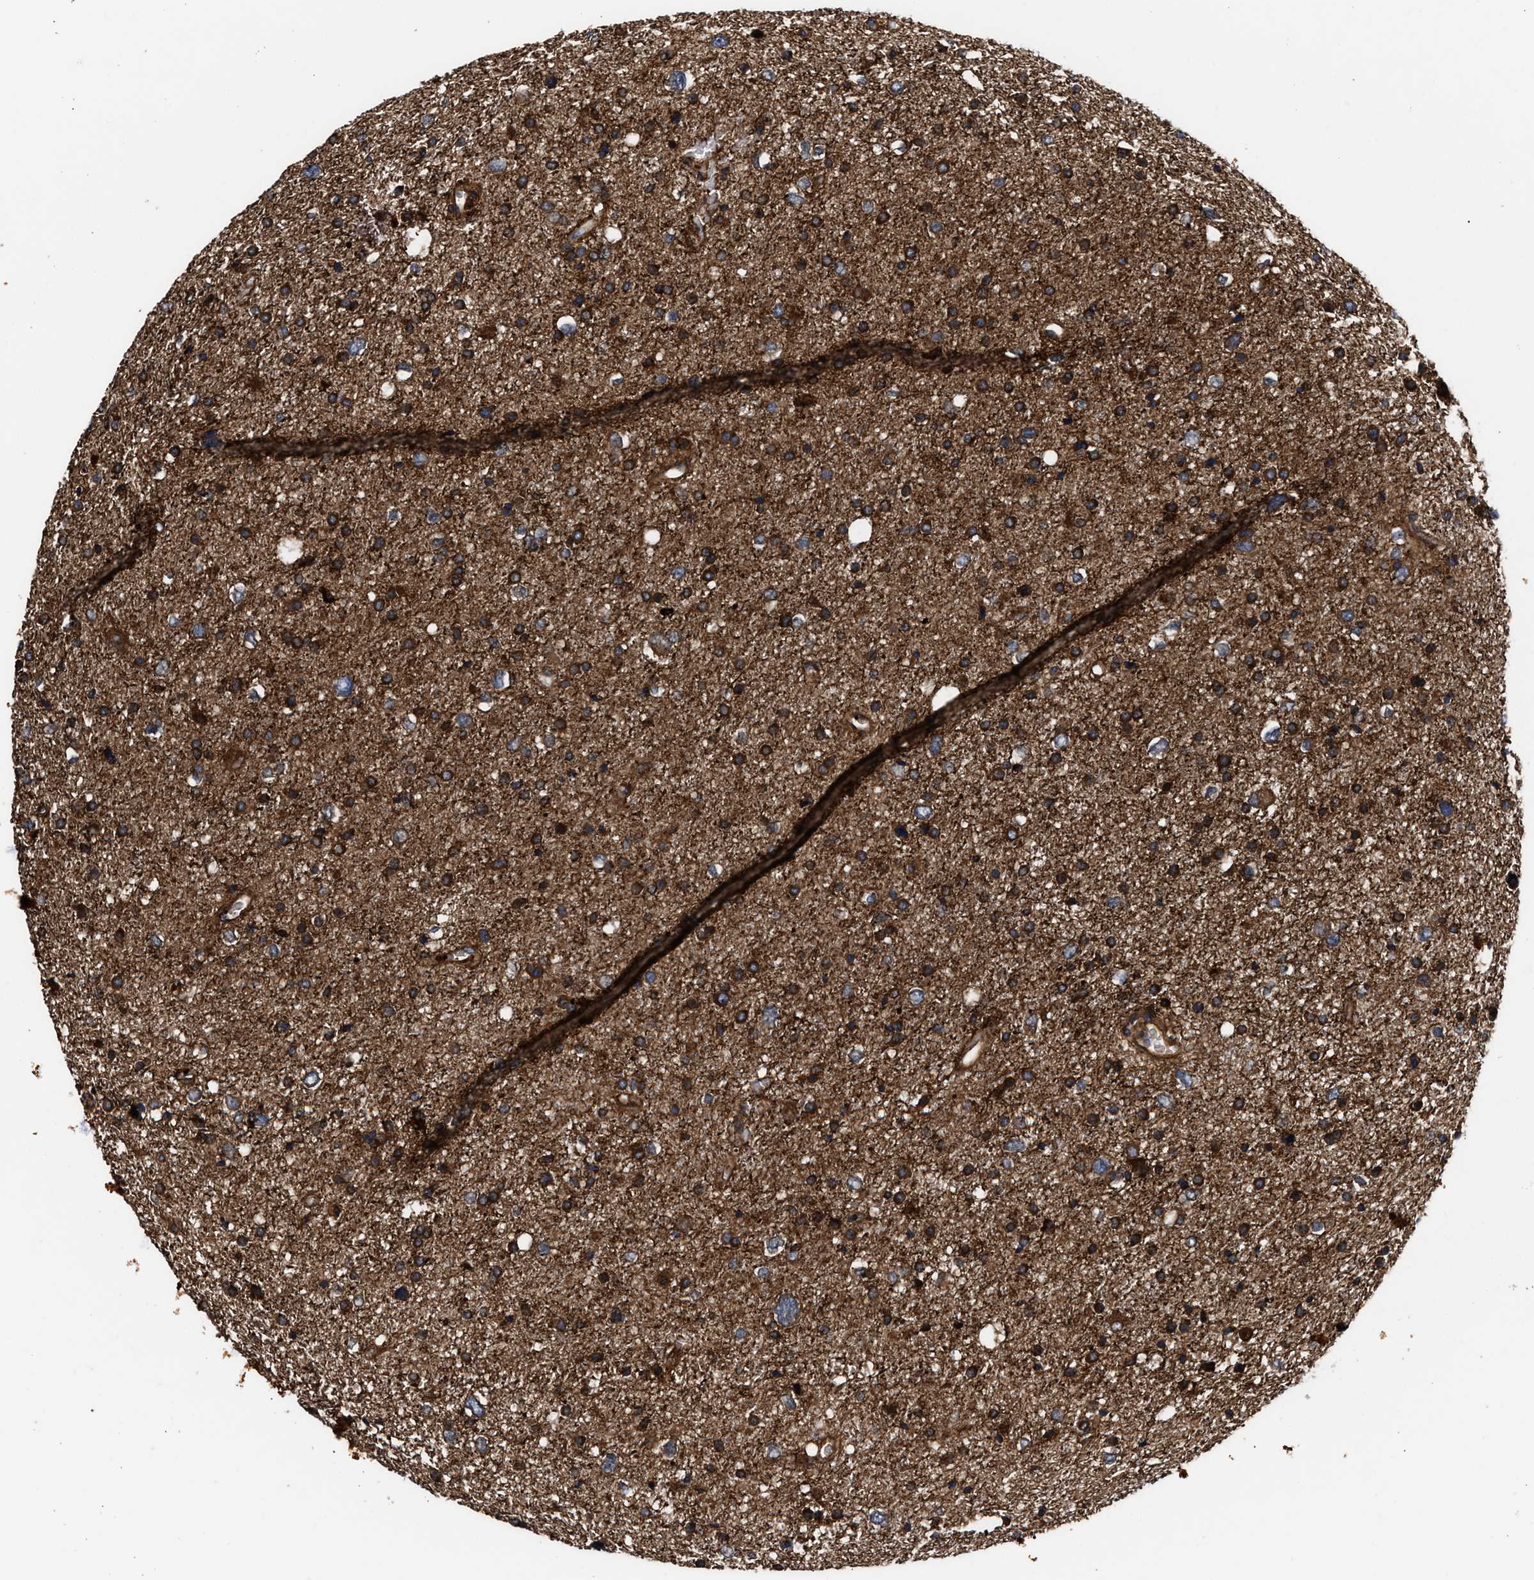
{"staining": {"intensity": "strong", "quantity": ">75%", "location": "cytoplasmic/membranous"}, "tissue": "glioma", "cell_type": "Tumor cells", "image_type": "cancer", "snomed": [{"axis": "morphology", "description": "Glioma, malignant, Low grade"}, {"axis": "topography", "description": "Brain"}], "caption": "A brown stain shows strong cytoplasmic/membranous expression of a protein in malignant glioma (low-grade) tumor cells. The protein is shown in brown color, while the nuclei are stained blue.", "gene": "KYAT1", "patient": {"sex": "female", "age": 37}}